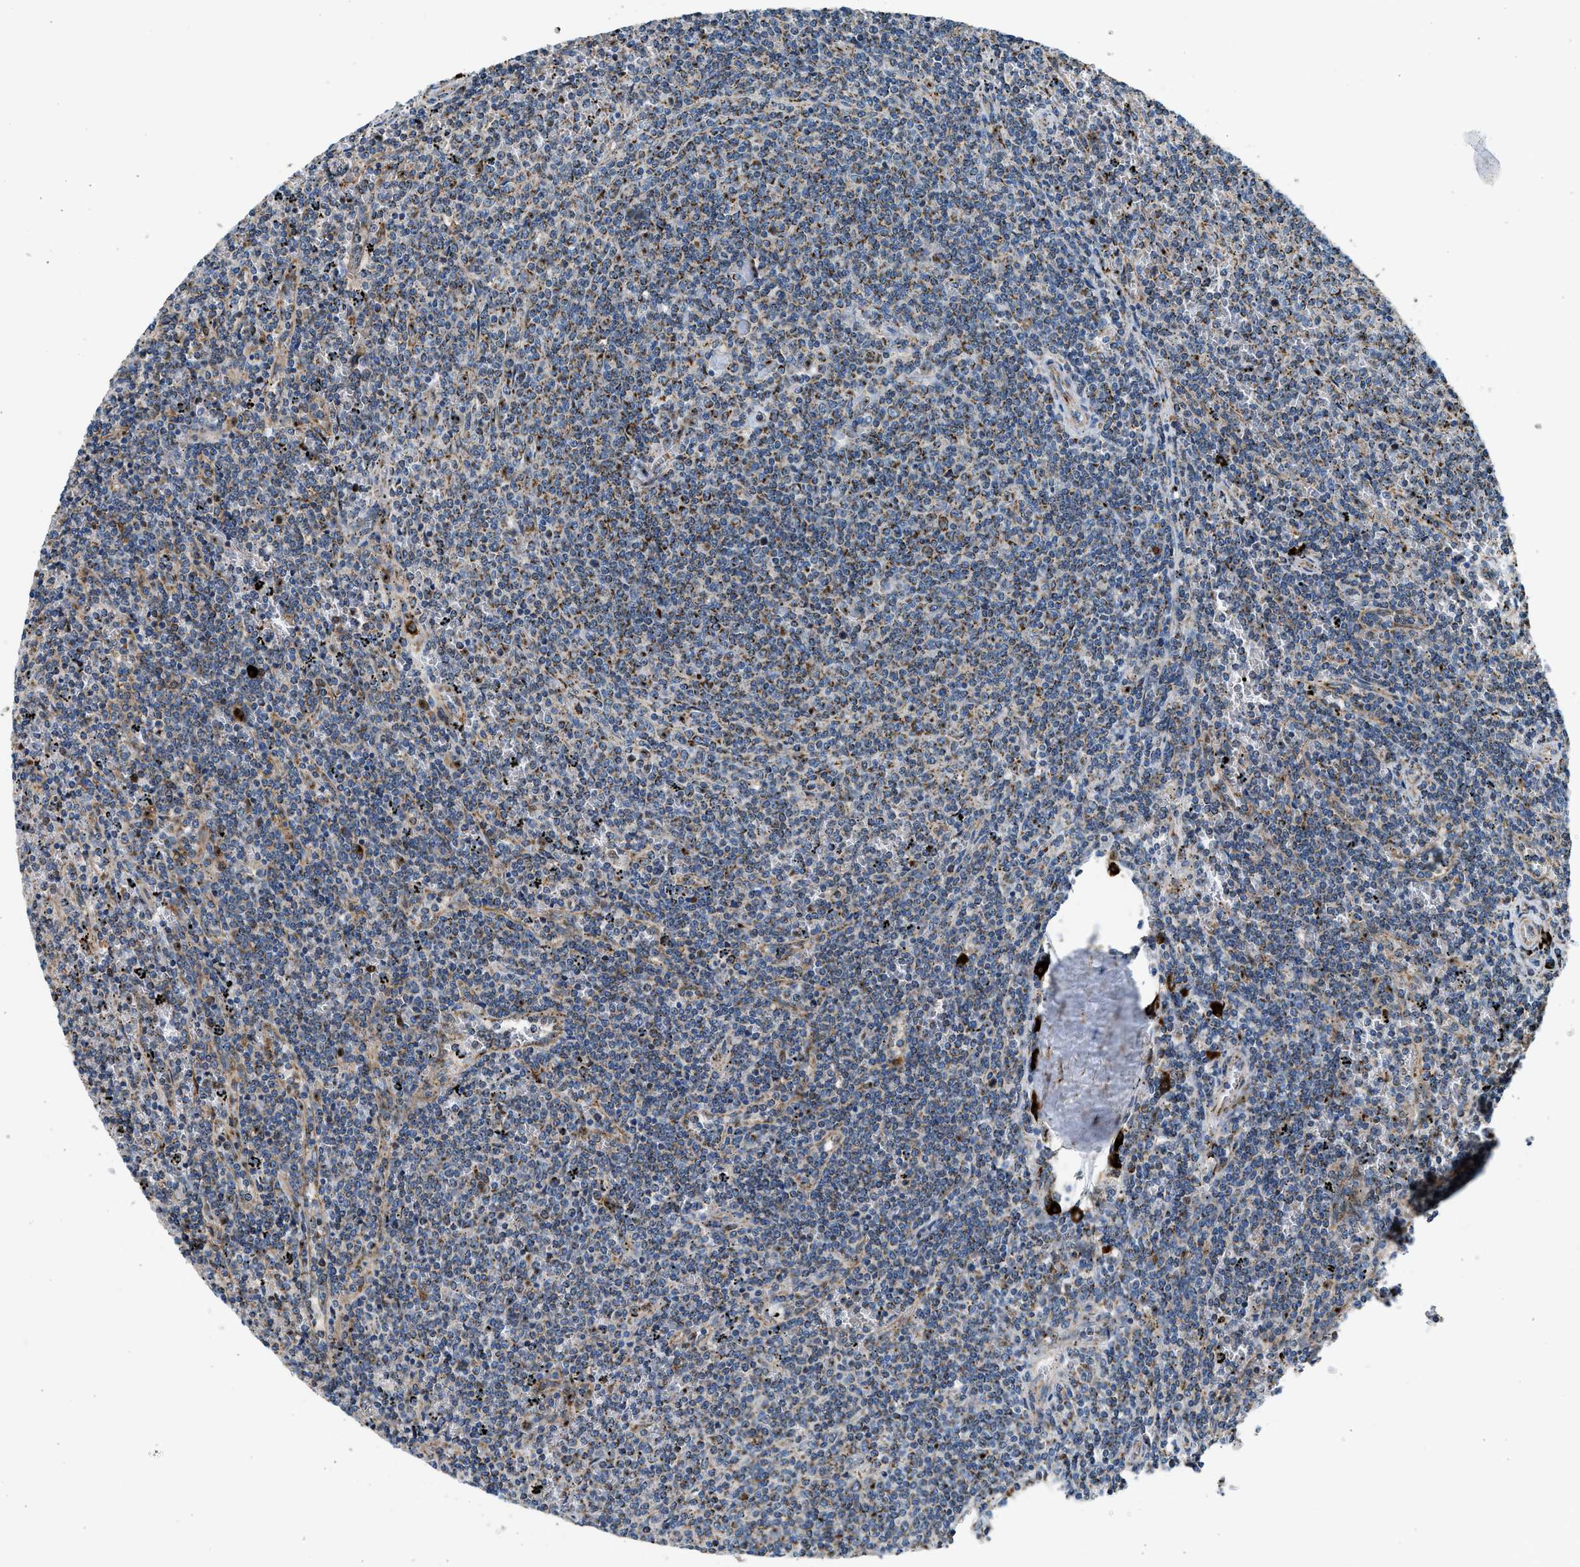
{"staining": {"intensity": "moderate", "quantity": "25%-75%", "location": "cytoplasmic/membranous"}, "tissue": "lymphoma", "cell_type": "Tumor cells", "image_type": "cancer", "snomed": [{"axis": "morphology", "description": "Malignant lymphoma, non-Hodgkin's type, Low grade"}, {"axis": "topography", "description": "Spleen"}], "caption": "Tumor cells demonstrate moderate cytoplasmic/membranous positivity in approximately 25%-75% of cells in low-grade malignant lymphoma, non-Hodgkin's type. (DAB = brown stain, brightfield microscopy at high magnification).", "gene": "KCNMB3", "patient": {"sex": "female", "age": 50}}